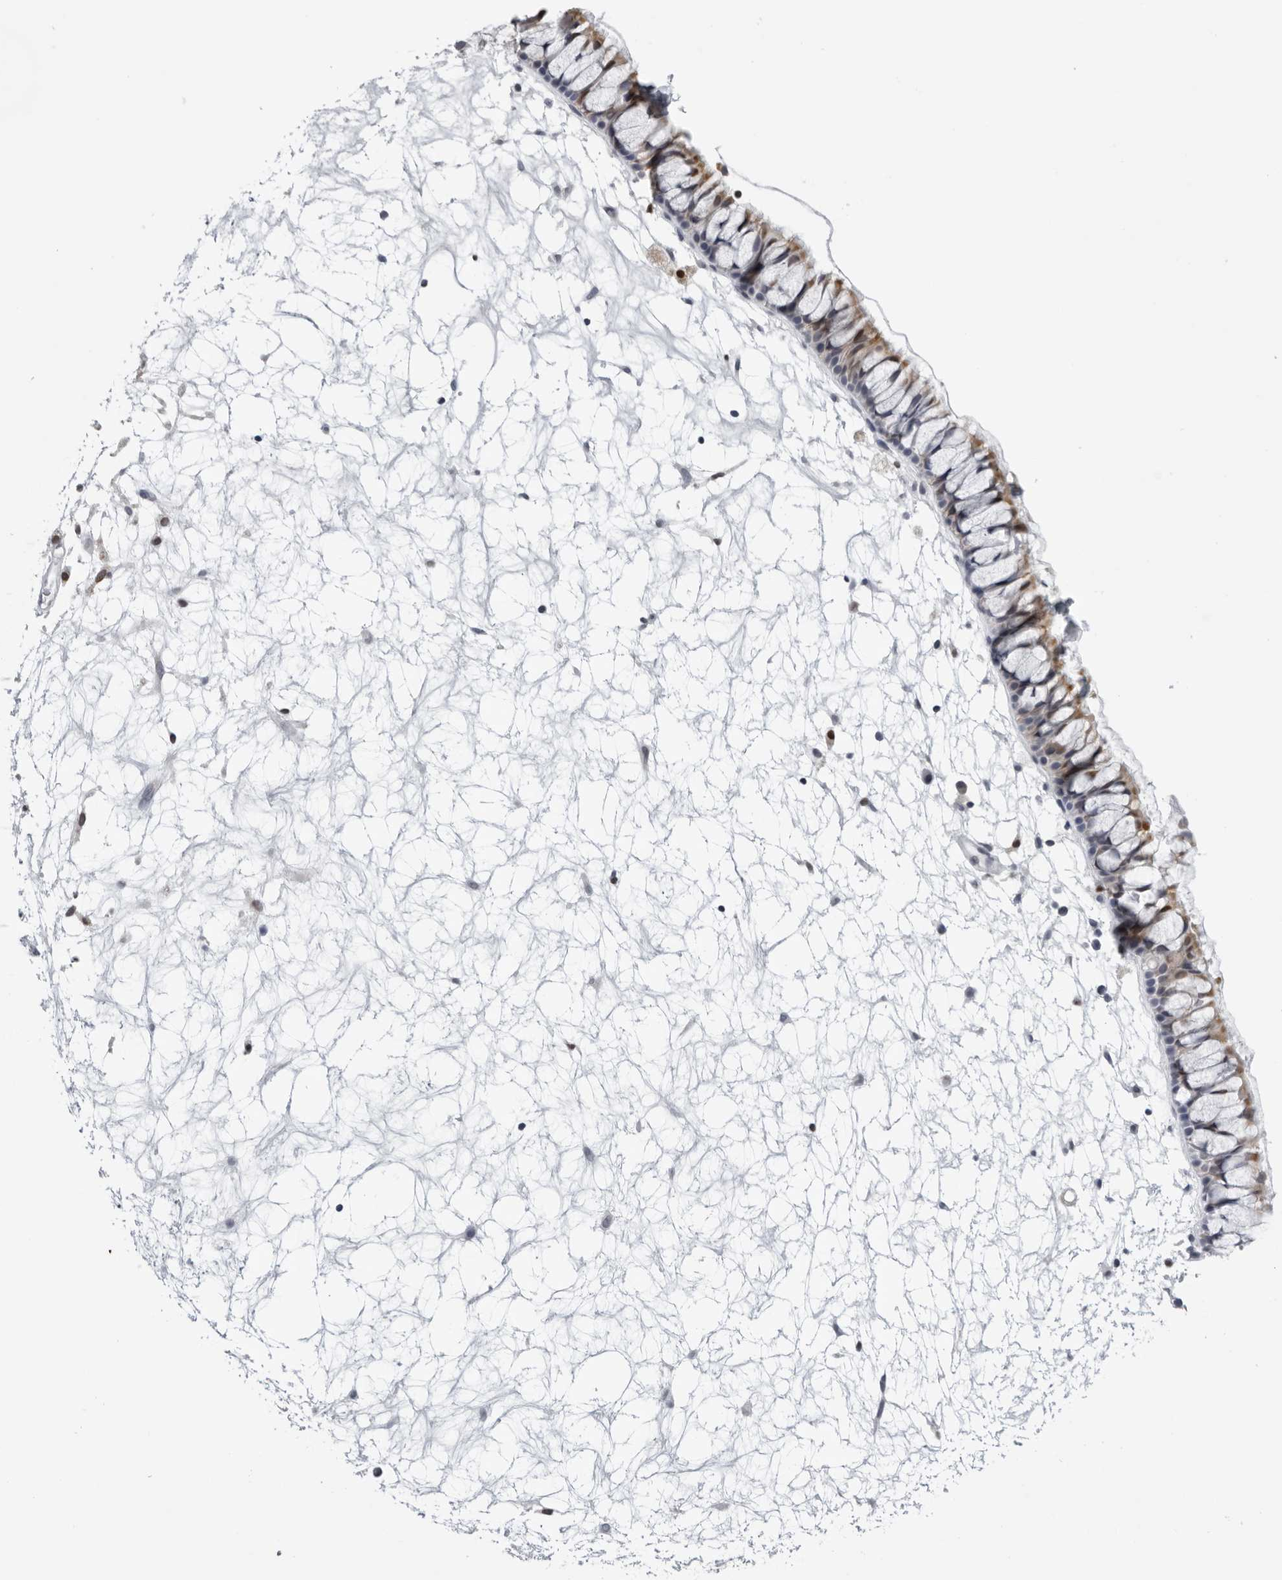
{"staining": {"intensity": "moderate", "quantity": "25%-75%", "location": "cytoplasmic/membranous,nuclear"}, "tissue": "nasopharynx", "cell_type": "Respiratory epithelial cells", "image_type": "normal", "snomed": [{"axis": "morphology", "description": "Normal tissue, NOS"}, {"axis": "topography", "description": "Nasopharynx"}], "caption": "This image displays immunohistochemistry (IHC) staining of benign human nasopharynx, with medium moderate cytoplasmic/membranous,nuclear positivity in about 25%-75% of respiratory epithelial cells.", "gene": "CPT2", "patient": {"sex": "male", "age": 64}}